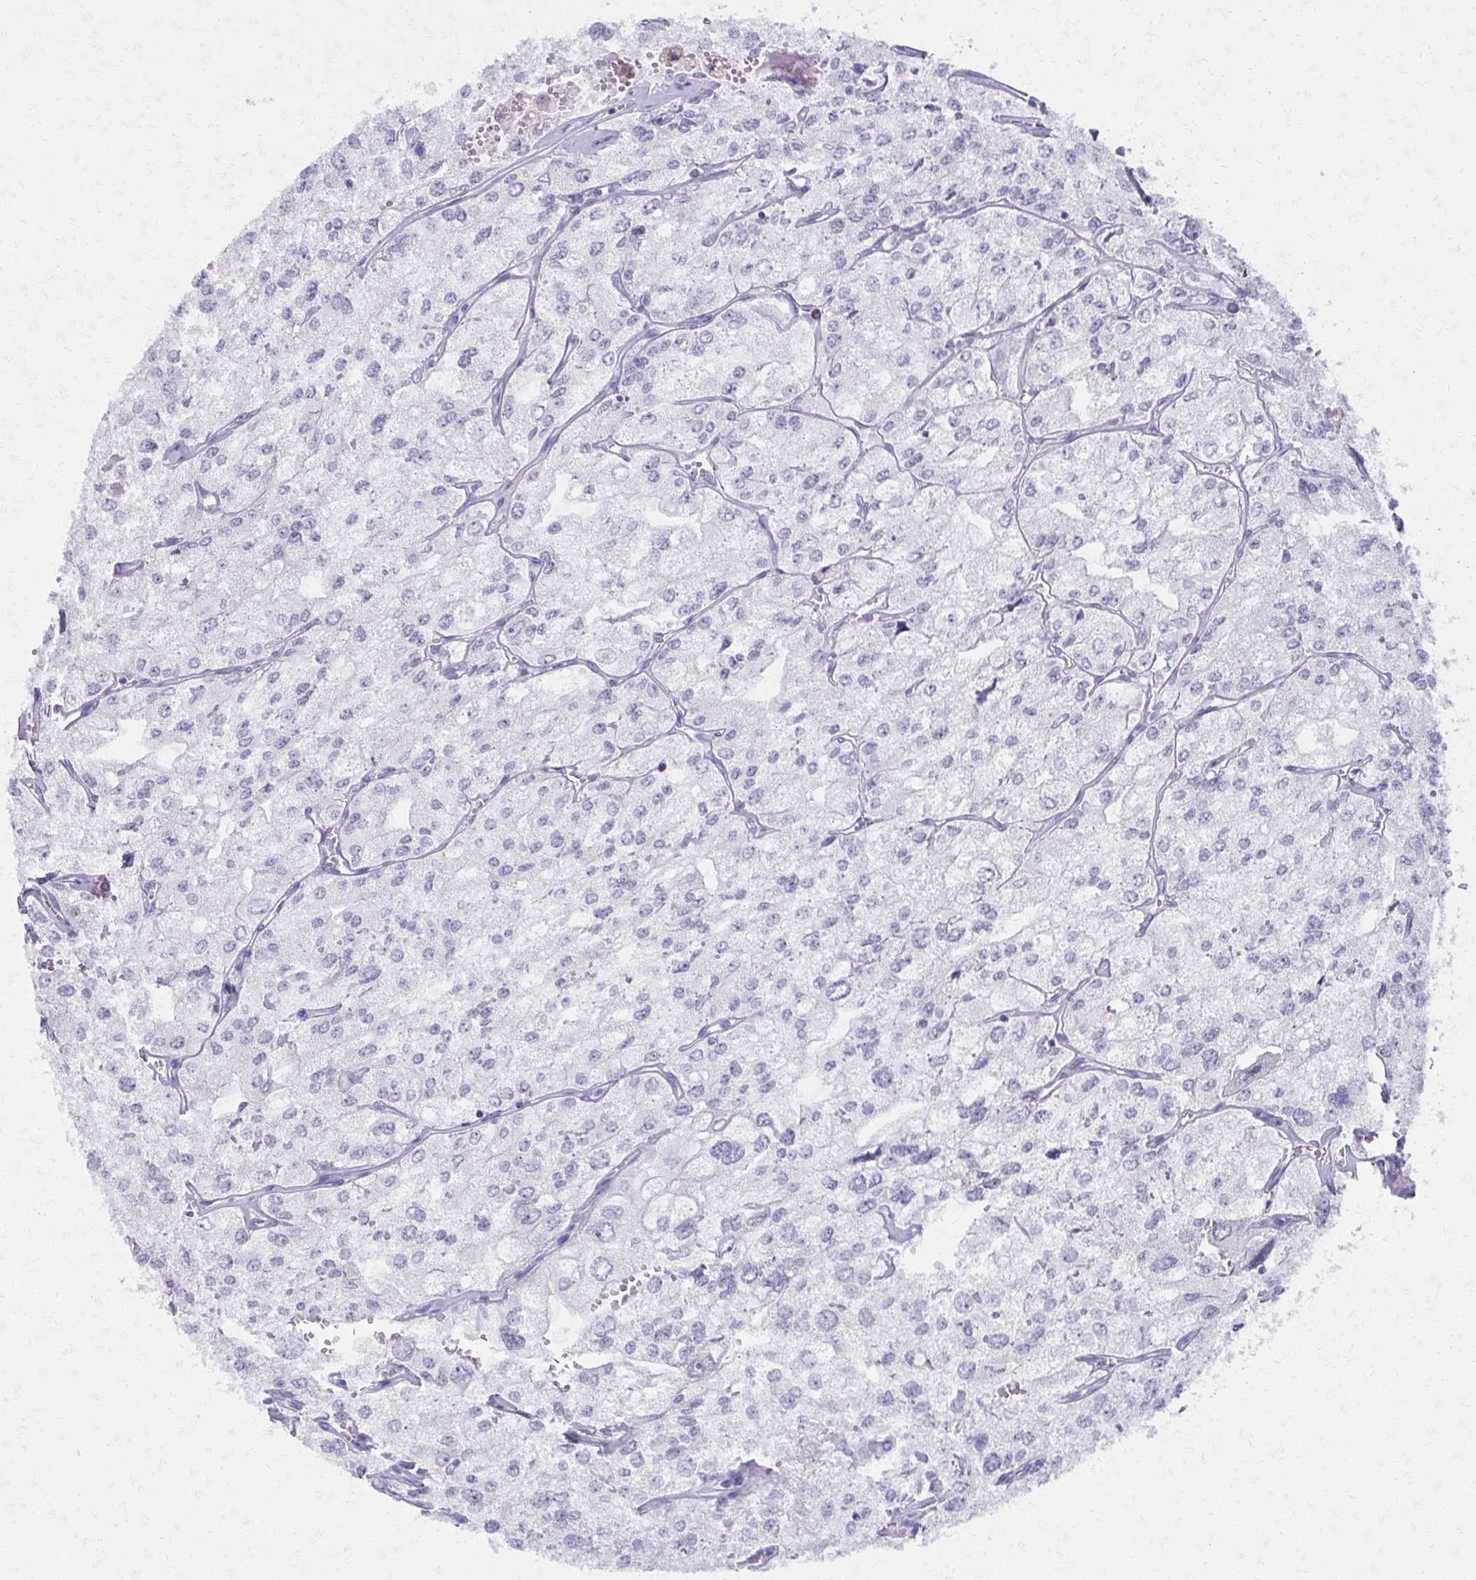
{"staining": {"intensity": "negative", "quantity": "none", "location": "none"}, "tissue": "renal cancer", "cell_type": "Tumor cells", "image_type": "cancer", "snomed": [{"axis": "morphology", "description": "Adenocarcinoma, NOS"}, {"axis": "topography", "description": "Kidney"}], "caption": "Immunohistochemistry (IHC) of human adenocarcinoma (renal) exhibits no positivity in tumor cells.", "gene": "MORC4", "patient": {"sex": "female", "age": 70}}